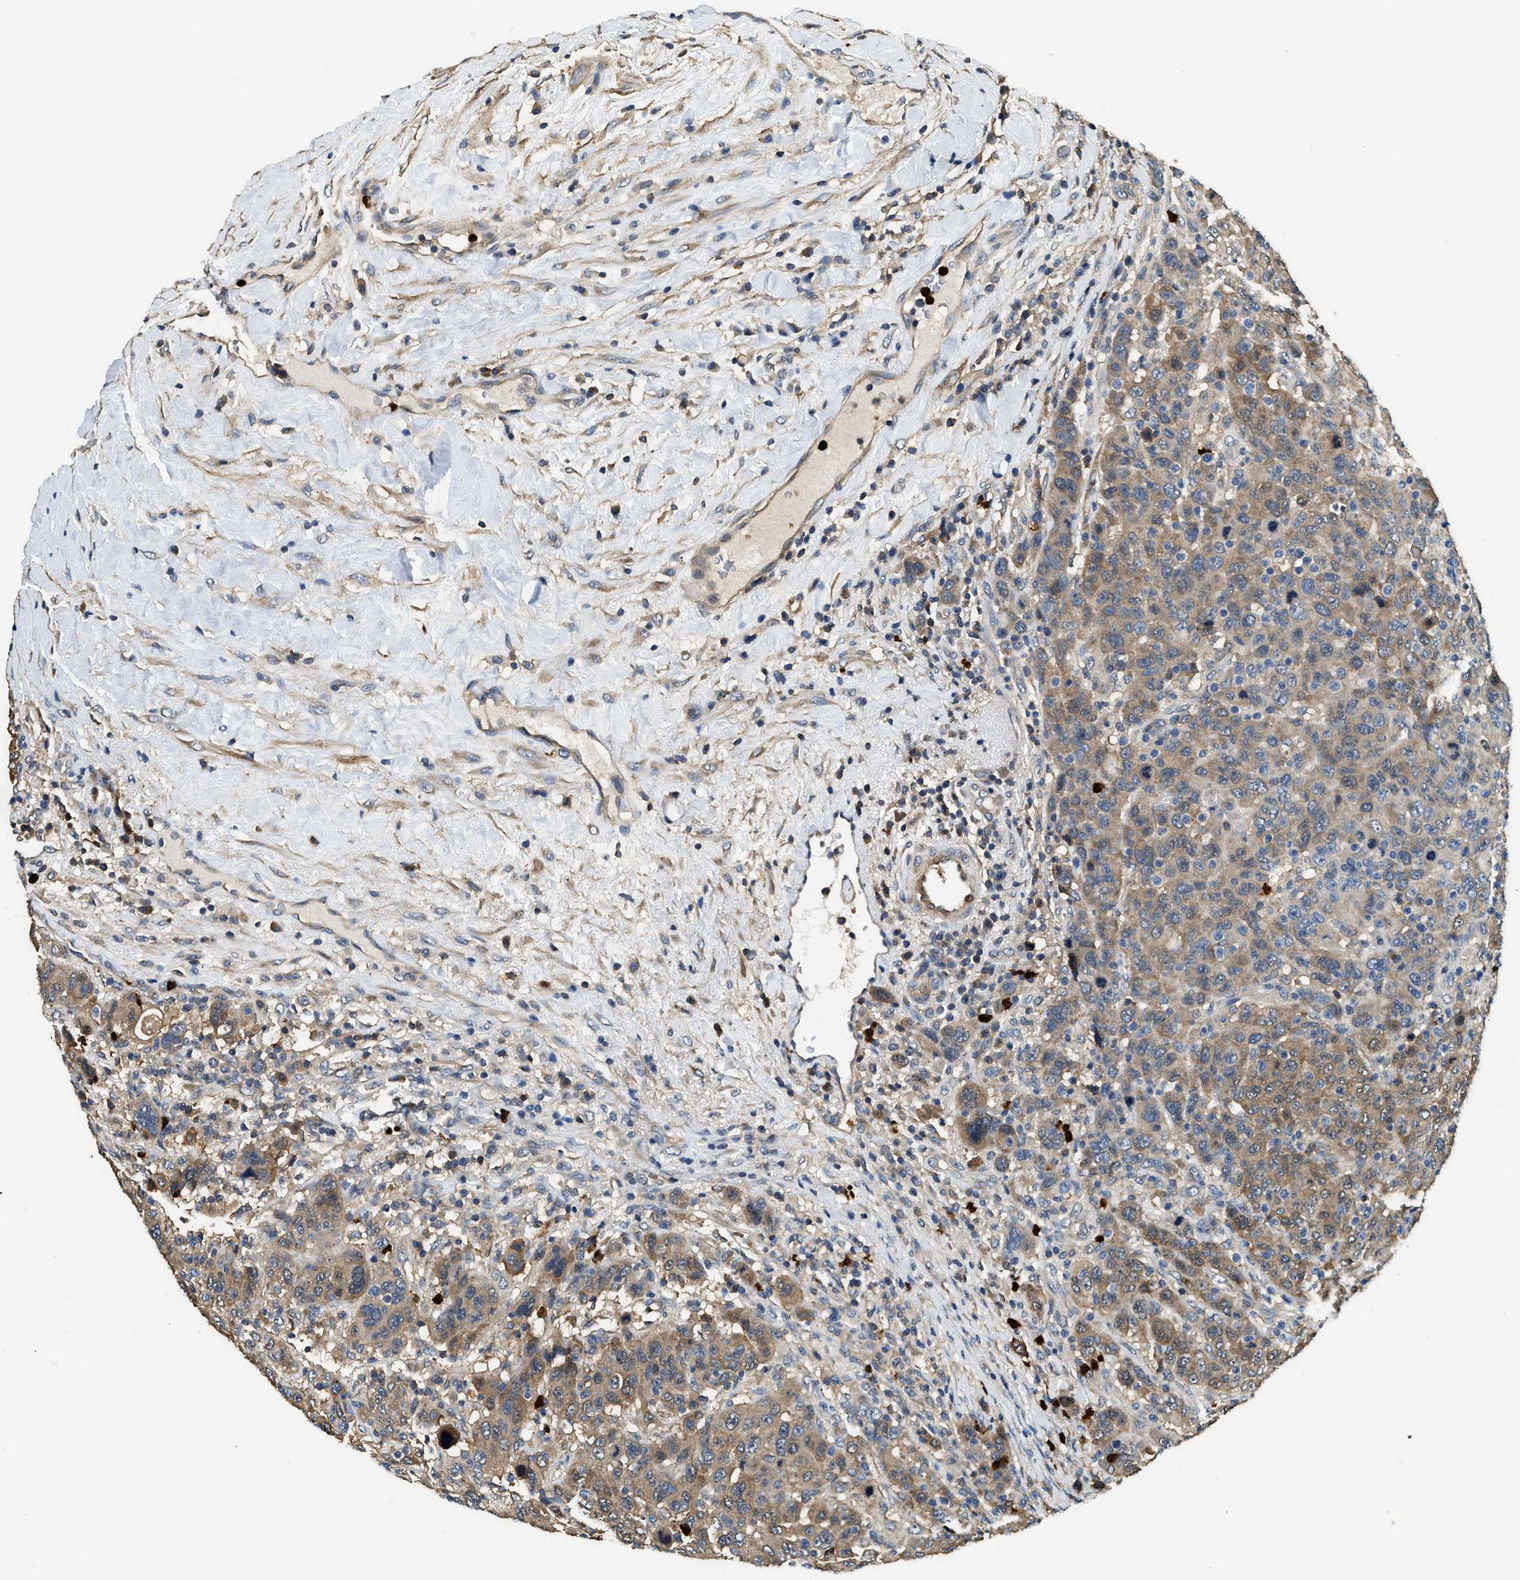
{"staining": {"intensity": "moderate", "quantity": ">75%", "location": "cytoplasmic/membranous"}, "tissue": "breast cancer", "cell_type": "Tumor cells", "image_type": "cancer", "snomed": [{"axis": "morphology", "description": "Duct carcinoma"}, {"axis": "topography", "description": "Breast"}], "caption": "Protein expression analysis of human intraductal carcinoma (breast) reveals moderate cytoplasmic/membranous staining in about >75% of tumor cells.", "gene": "ANXA3", "patient": {"sex": "female", "age": 37}}